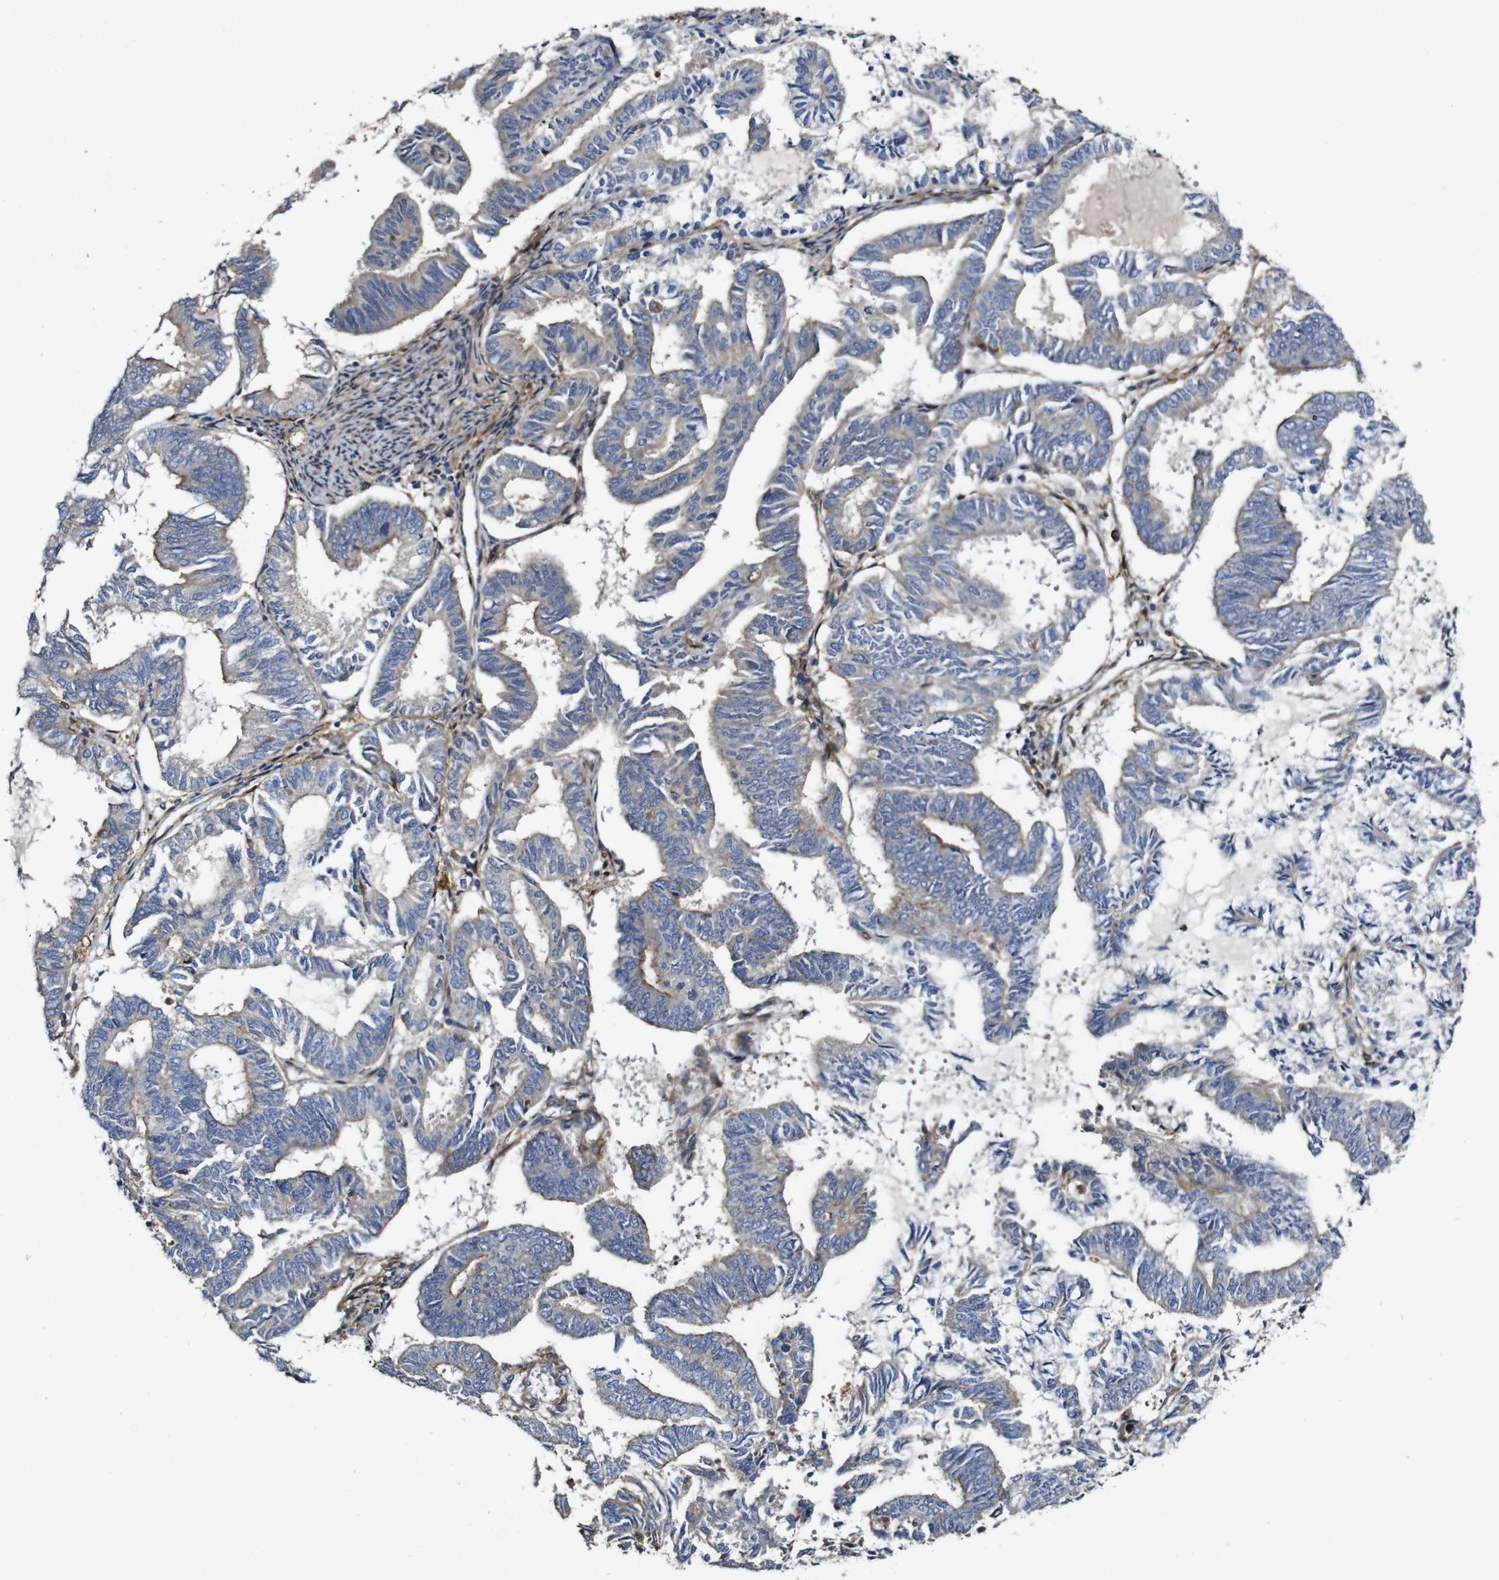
{"staining": {"intensity": "moderate", "quantity": "<25%", "location": "cytoplasmic/membranous"}, "tissue": "endometrial cancer", "cell_type": "Tumor cells", "image_type": "cancer", "snomed": [{"axis": "morphology", "description": "Adenocarcinoma, NOS"}, {"axis": "topography", "description": "Endometrium"}], "caption": "This is a photomicrograph of immunohistochemistry staining of endometrial cancer, which shows moderate positivity in the cytoplasmic/membranous of tumor cells.", "gene": "GSDME", "patient": {"sex": "female", "age": 86}}